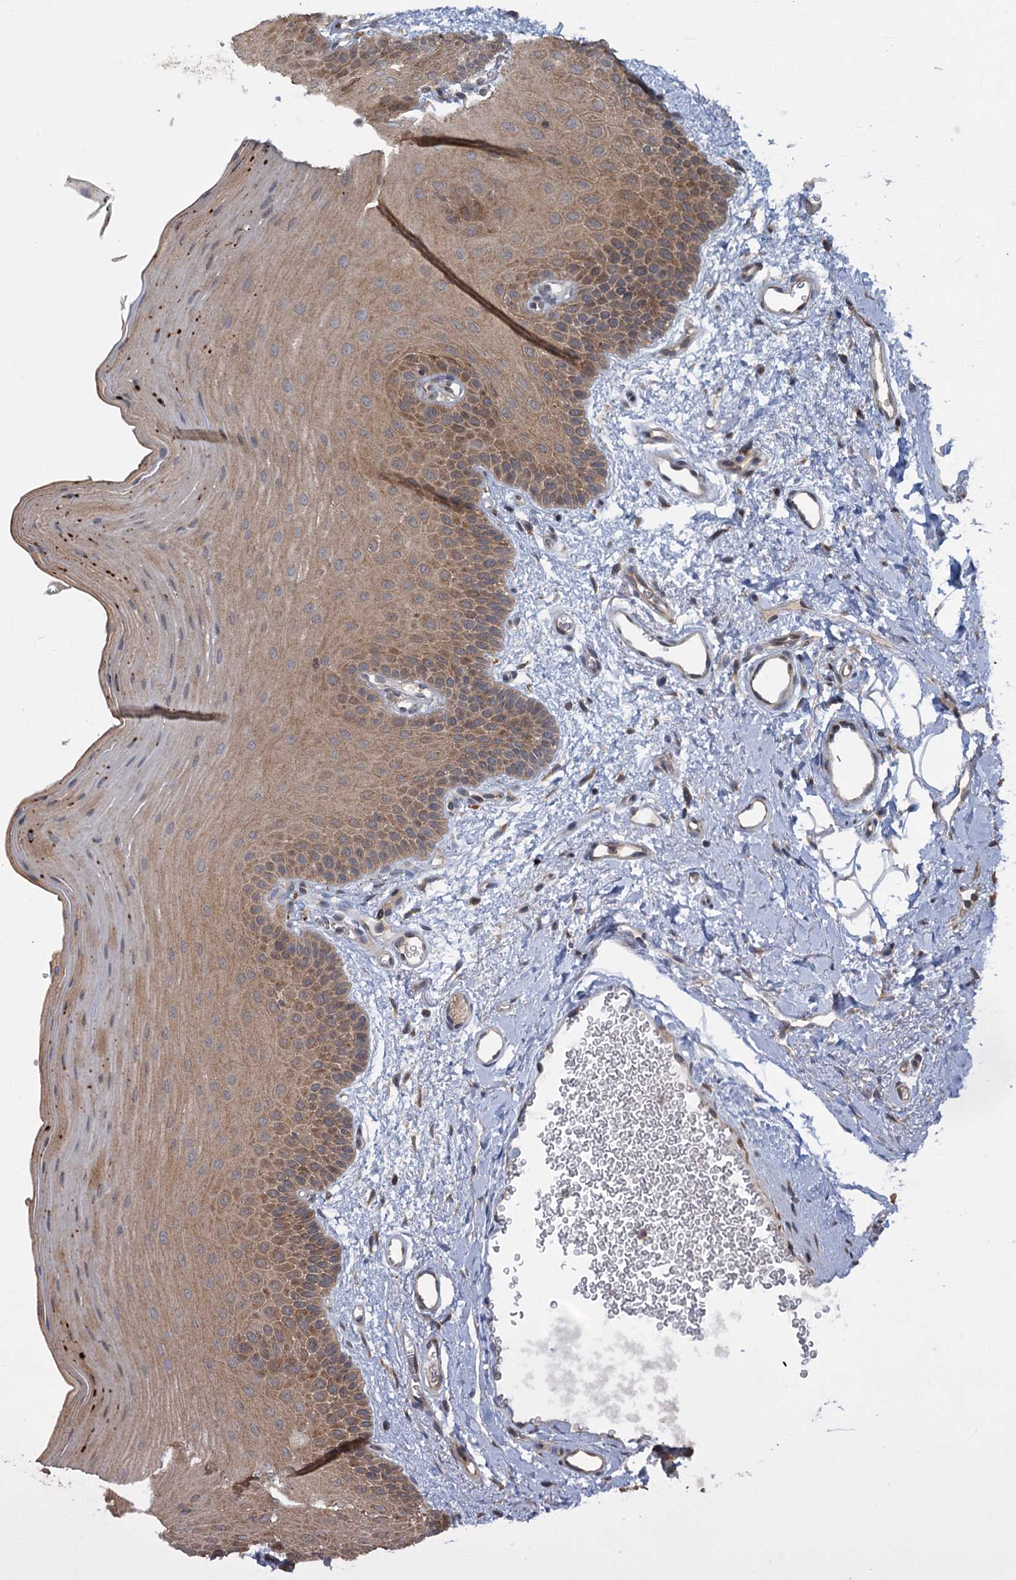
{"staining": {"intensity": "moderate", "quantity": ">75%", "location": "cytoplasmic/membranous"}, "tissue": "oral mucosa", "cell_type": "Squamous epithelial cells", "image_type": "normal", "snomed": [{"axis": "morphology", "description": "Normal tissue, NOS"}, {"axis": "topography", "description": "Oral tissue"}], "caption": "Protein expression analysis of normal human oral mucosa reveals moderate cytoplasmic/membranous positivity in about >75% of squamous epithelial cells. (DAB IHC with brightfield microscopy, high magnification).", "gene": "KANSL2", "patient": {"sex": "male", "age": 68}}